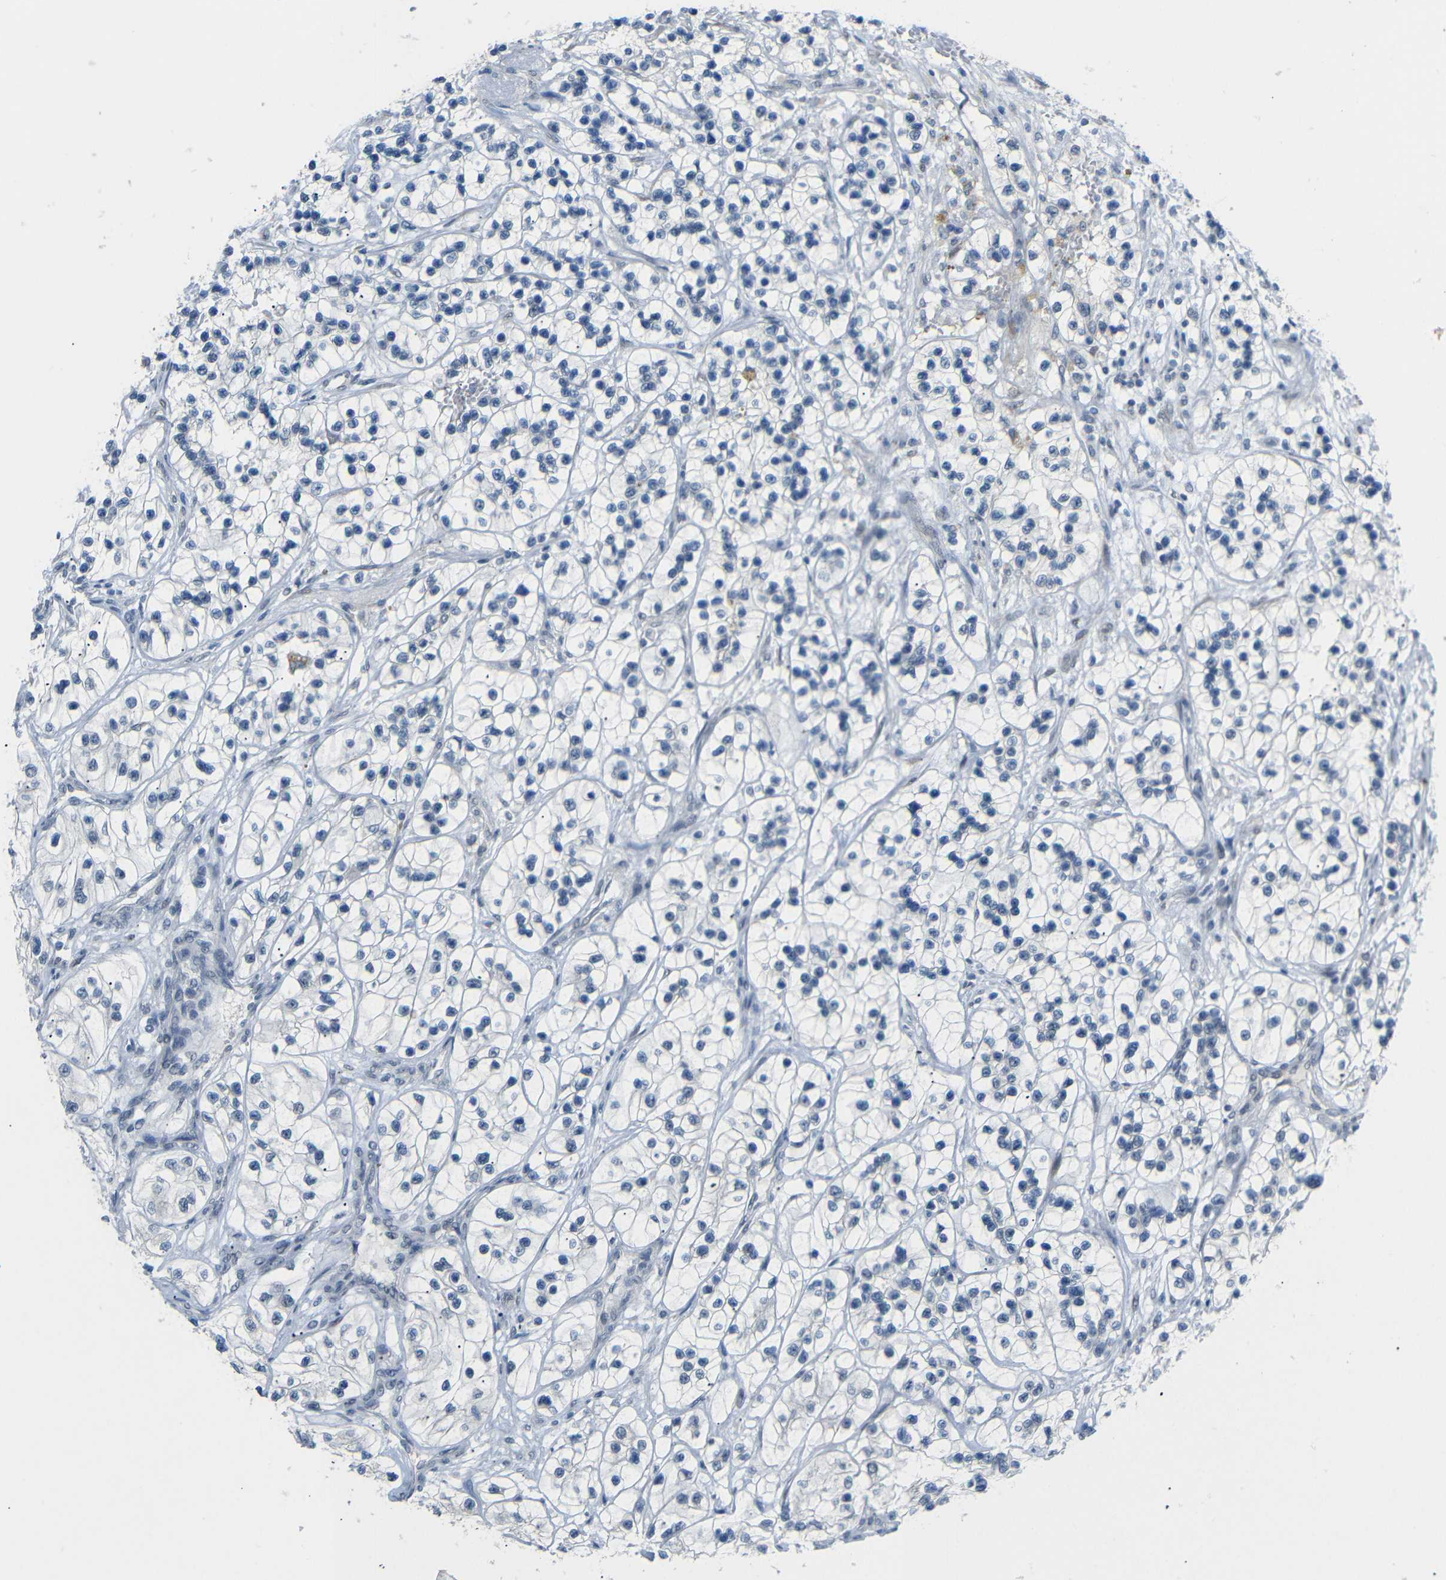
{"staining": {"intensity": "negative", "quantity": "none", "location": "none"}, "tissue": "renal cancer", "cell_type": "Tumor cells", "image_type": "cancer", "snomed": [{"axis": "morphology", "description": "Adenocarcinoma, NOS"}, {"axis": "topography", "description": "Kidney"}], "caption": "Tumor cells show no significant protein expression in adenocarcinoma (renal).", "gene": "GPR158", "patient": {"sex": "female", "age": 57}}